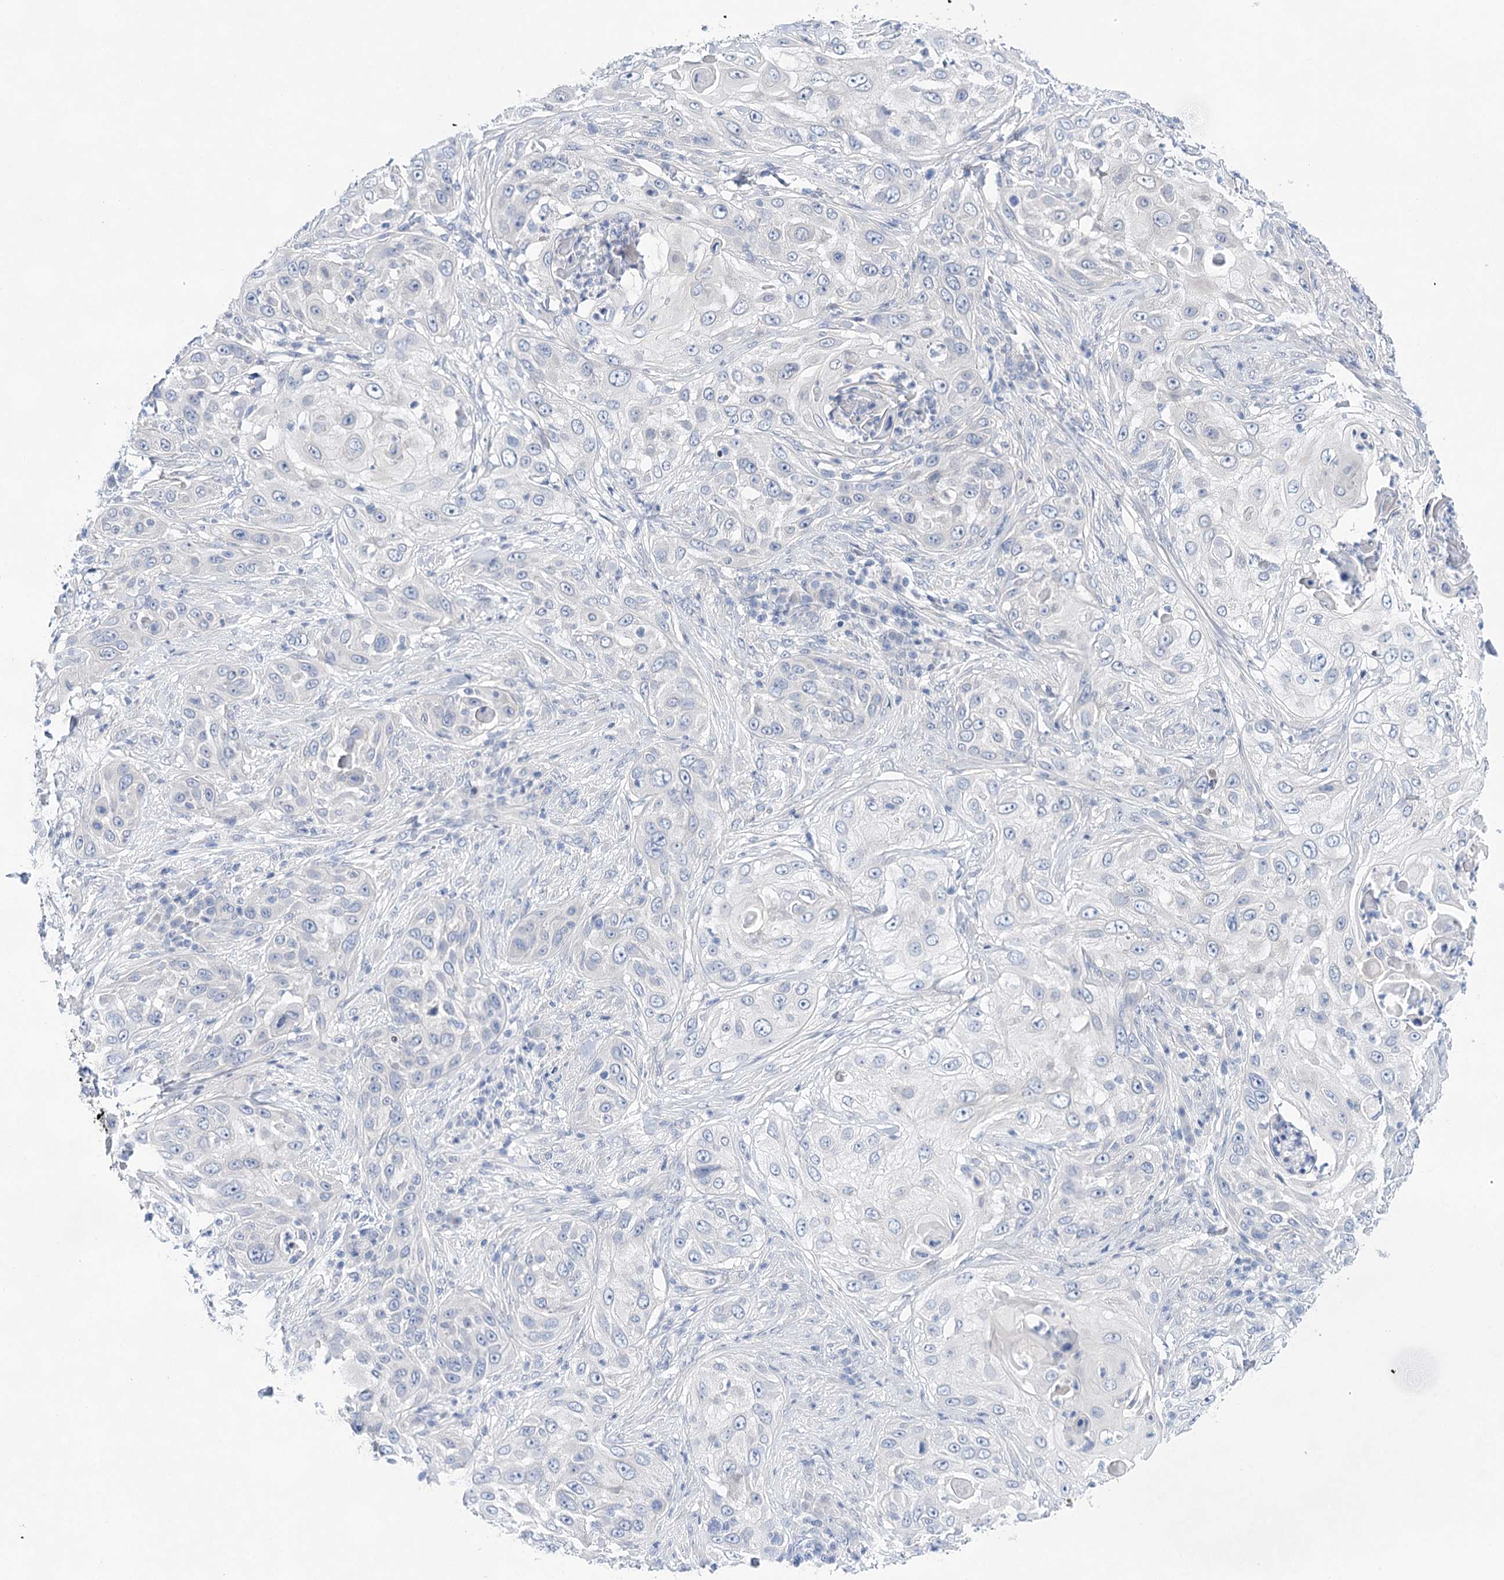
{"staining": {"intensity": "negative", "quantity": "none", "location": "none"}, "tissue": "skin cancer", "cell_type": "Tumor cells", "image_type": "cancer", "snomed": [{"axis": "morphology", "description": "Squamous cell carcinoma, NOS"}, {"axis": "topography", "description": "Skin"}], "caption": "A high-resolution micrograph shows IHC staining of skin cancer, which shows no significant positivity in tumor cells. Brightfield microscopy of immunohistochemistry (IHC) stained with DAB (brown) and hematoxylin (blue), captured at high magnification.", "gene": "LALBA", "patient": {"sex": "female", "age": 44}}